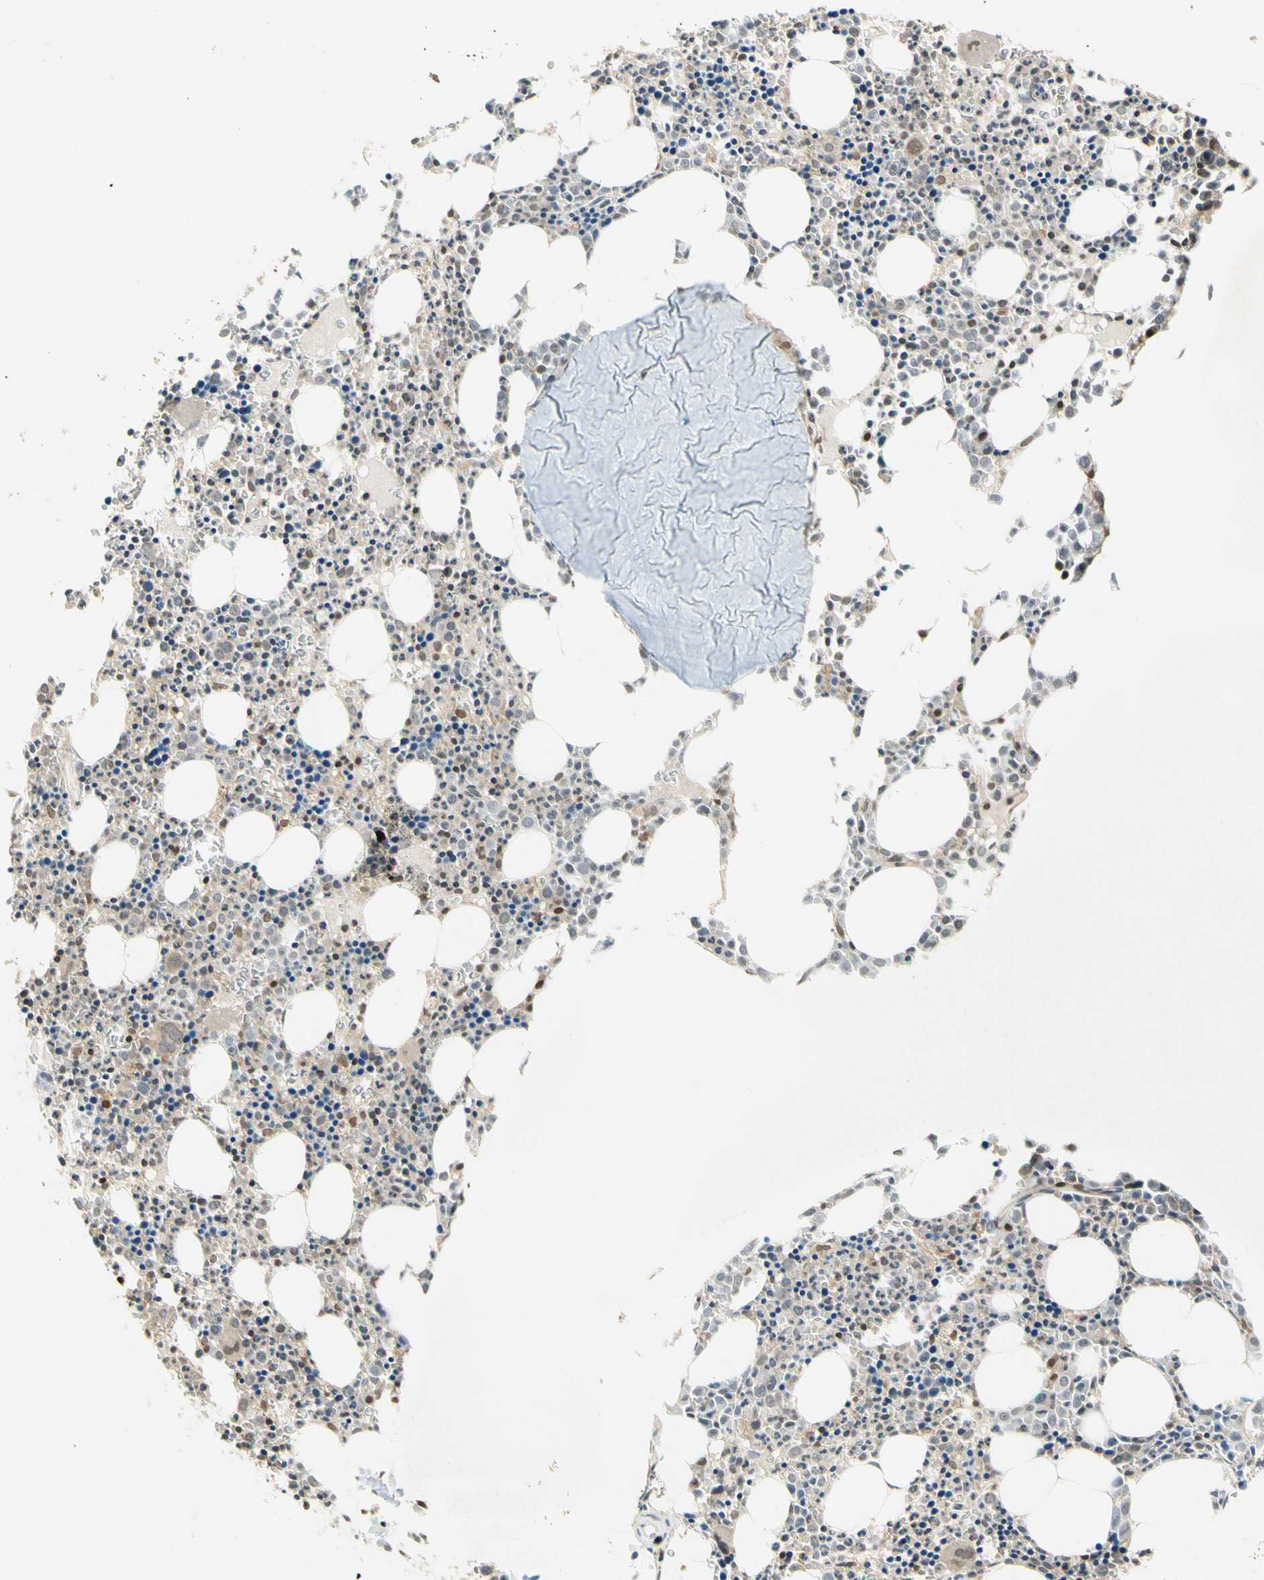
{"staining": {"intensity": "moderate", "quantity": "<25%", "location": "nuclear"}, "tissue": "bone marrow", "cell_type": "Hematopoietic cells", "image_type": "normal", "snomed": [{"axis": "morphology", "description": "Normal tissue, NOS"}, {"axis": "morphology", "description": "Inflammation, NOS"}, {"axis": "topography", "description": "Bone marrow"}], "caption": "The photomicrograph displays immunohistochemical staining of benign bone marrow. There is moderate nuclear staining is seen in approximately <25% of hematopoietic cells.", "gene": "GSR", "patient": {"sex": "female", "age": 17}}